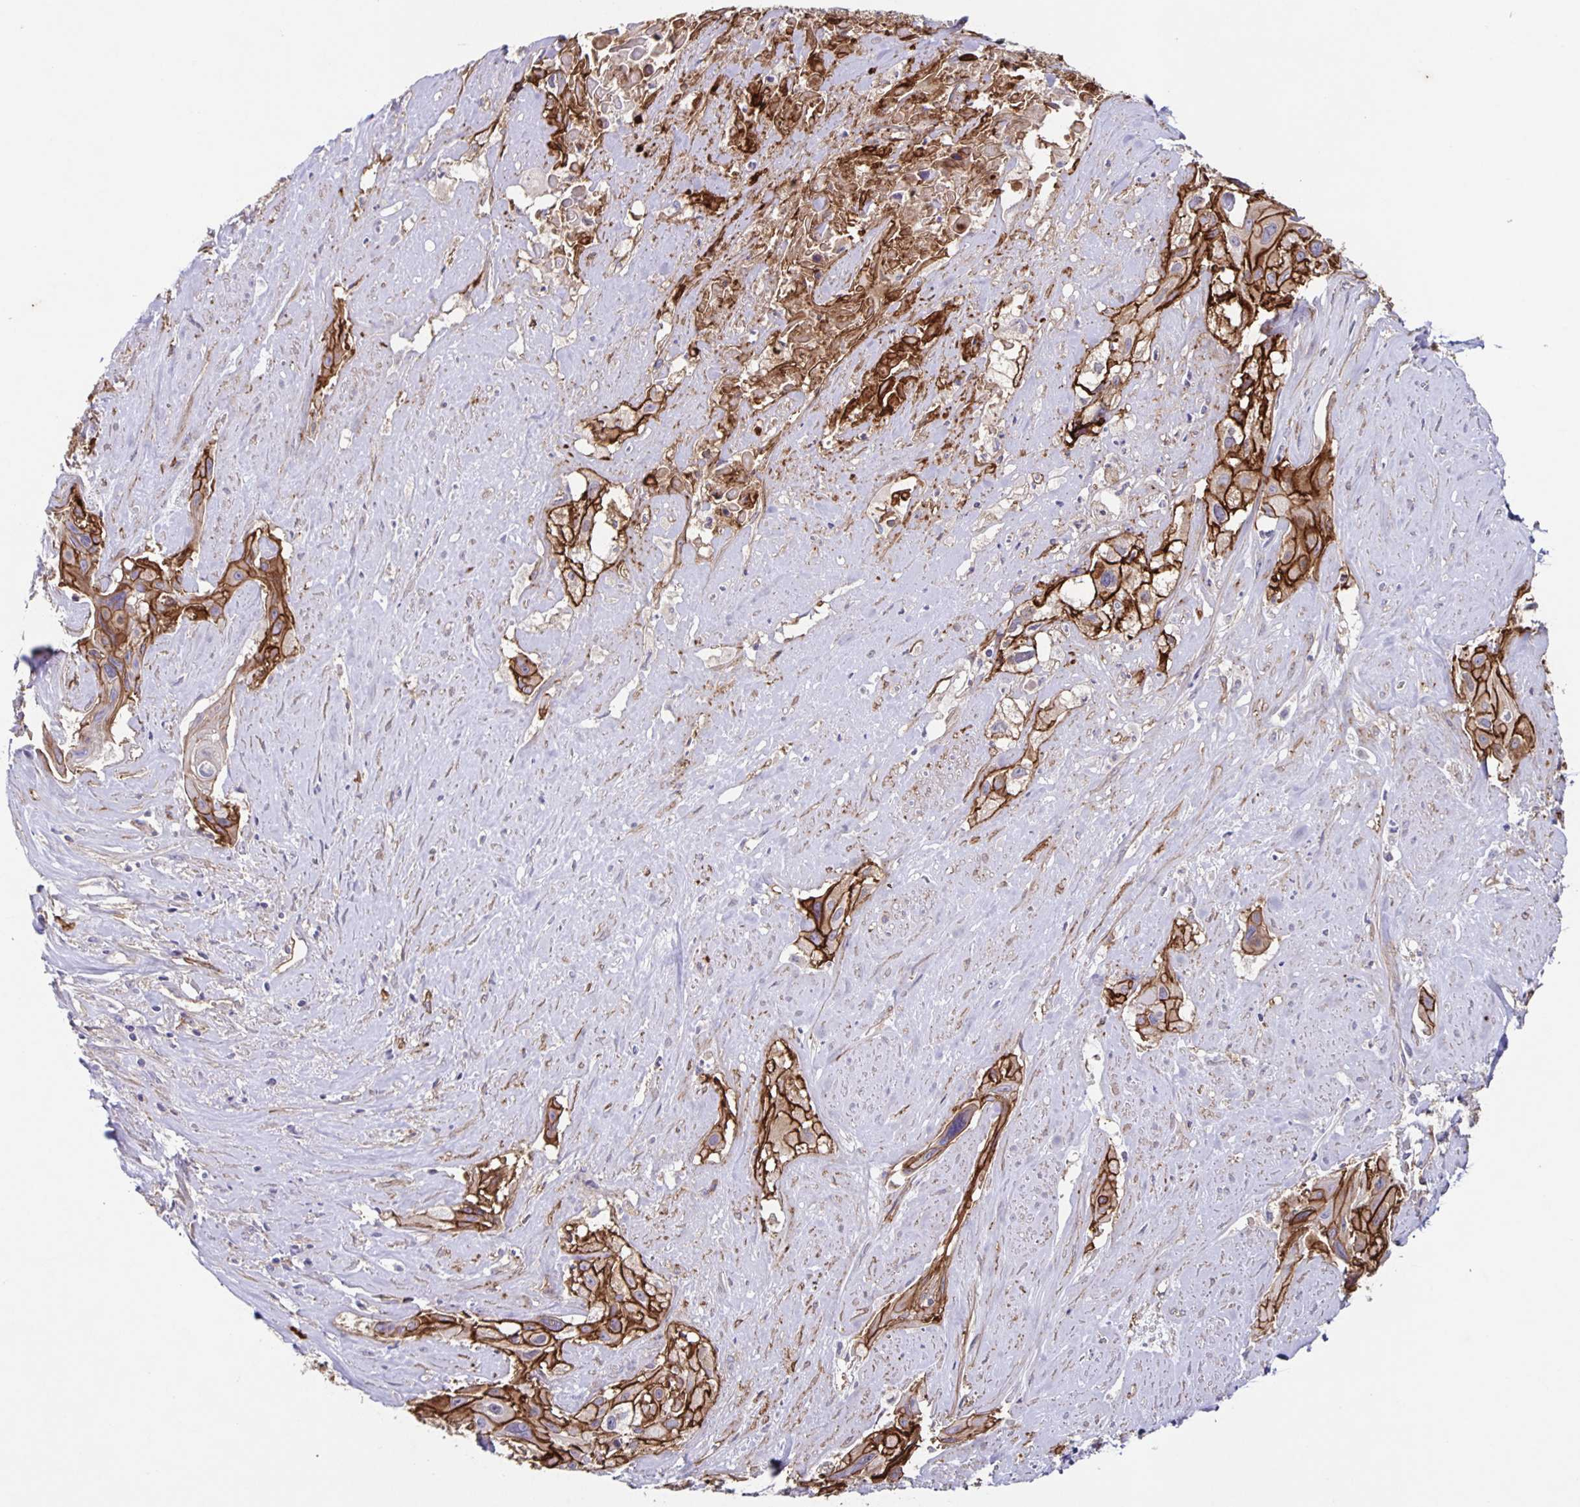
{"staining": {"intensity": "strong", "quantity": ">75%", "location": "cytoplasmic/membranous"}, "tissue": "cervical cancer", "cell_type": "Tumor cells", "image_type": "cancer", "snomed": [{"axis": "morphology", "description": "Squamous cell carcinoma, NOS"}, {"axis": "topography", "description": "Cervix"}], "caption": "The image shows staining of cervical cancer (squamous cell carcinoma), revealing strong cytoplasmic/membranous protein positivity (brown color) within tumor cells.", "gene": "ITGA2", "patient": {"sex": "female", "age": 49}}